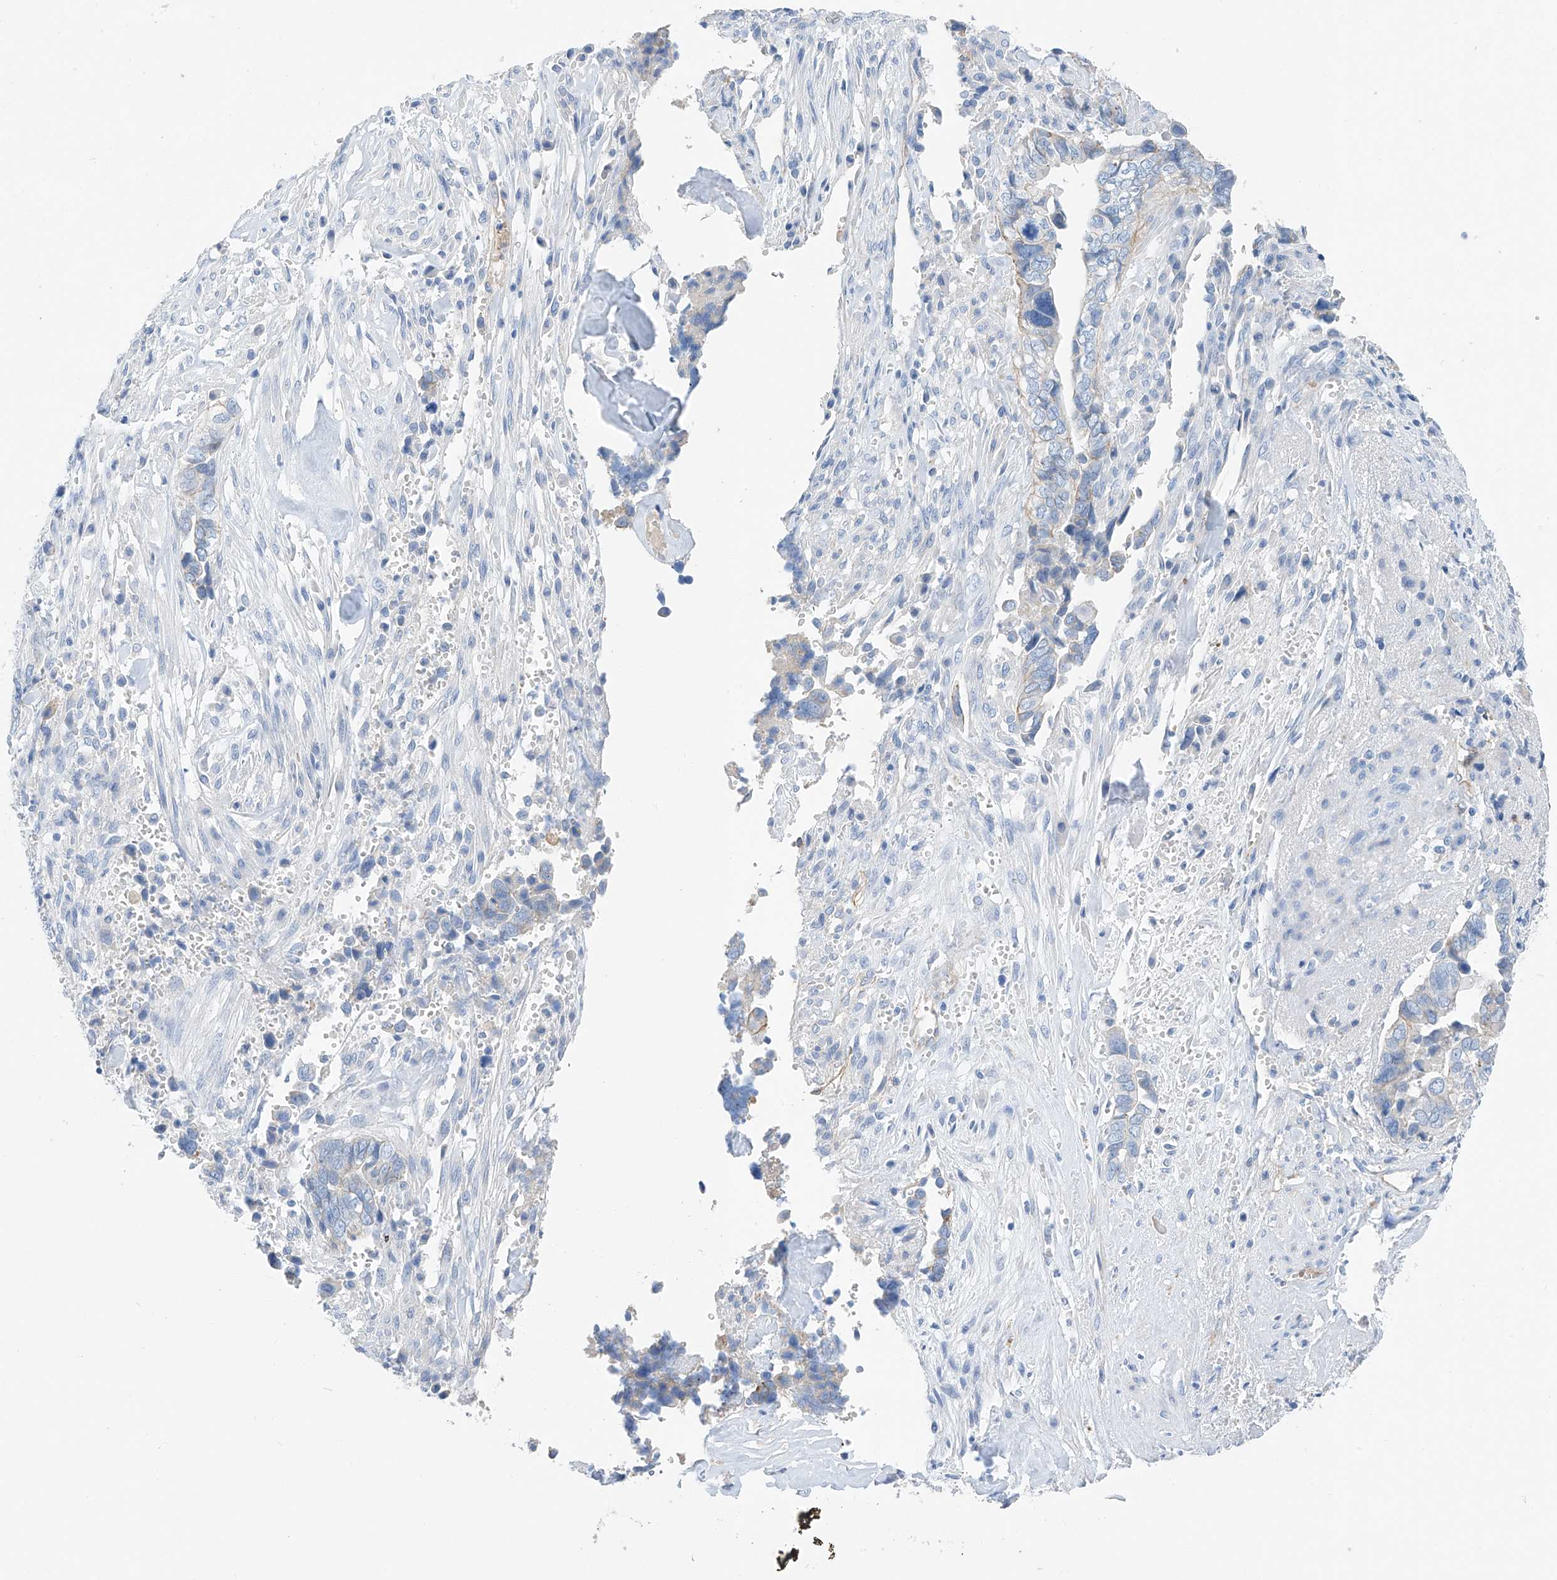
{"staining": {"intensity": "negative", "quantity": "none", "location": "none"}, "tissue": "liver cancer", "cell_type": "Tumor cells", "image_type": "cancer", "snomed": [{"axis": "morphology", "description": "Cholangiocarcinoma"}, {"axis": "topography", "description": "Liver"}], "caption": "Immunohistochemical staining of human liver cancer shows no significant positivity in tumor cells.", "gene": "ITGA9", "patient": {"sex": "female", "age": 79}}